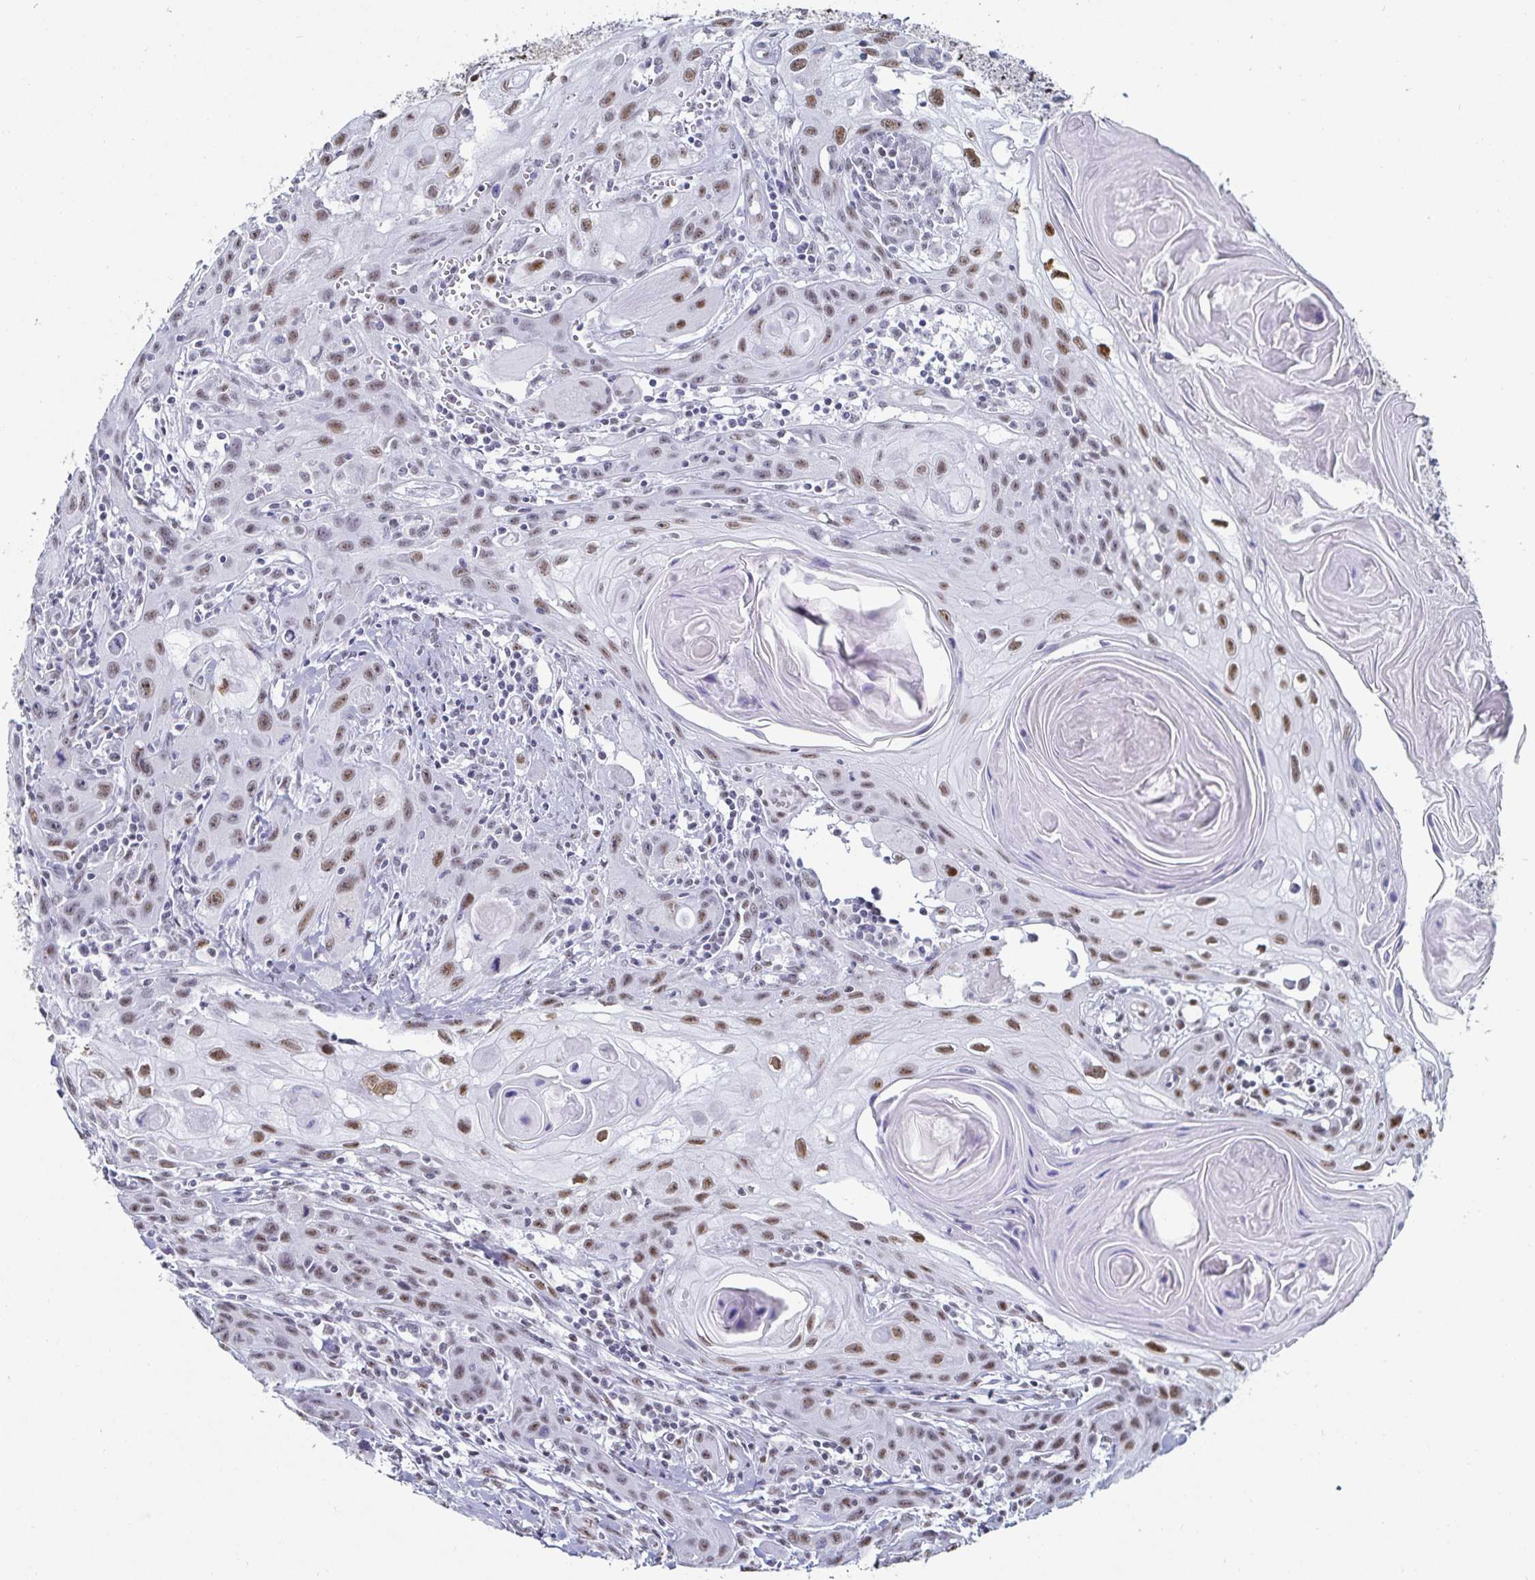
{"staining": {"intensity": "moderate", "quantity": ">75%", "location": "nuclear"}, "tissue": "head and neck cancer", "cell_type": "Tumor cells", "image_type": "cancer", "snomed": [{"axis": "morphology", "description": "Squamous cell carcinoma, NOS"}, {"axis": "topography", "description": "Oral tissue"}, {"axis": "topography", "description": "Head-Neck"}], "caption": "Immunohistochemical staining of head and neck cancer (squamous cell carcinoma) reveals moderate nuclear protein positivity in about >75% of tumor cells. (Brightfield microscopy of DAB IHC at high magnification).", "gene": "DDX39B", "patient": {"sex": "male", "age": 58}}